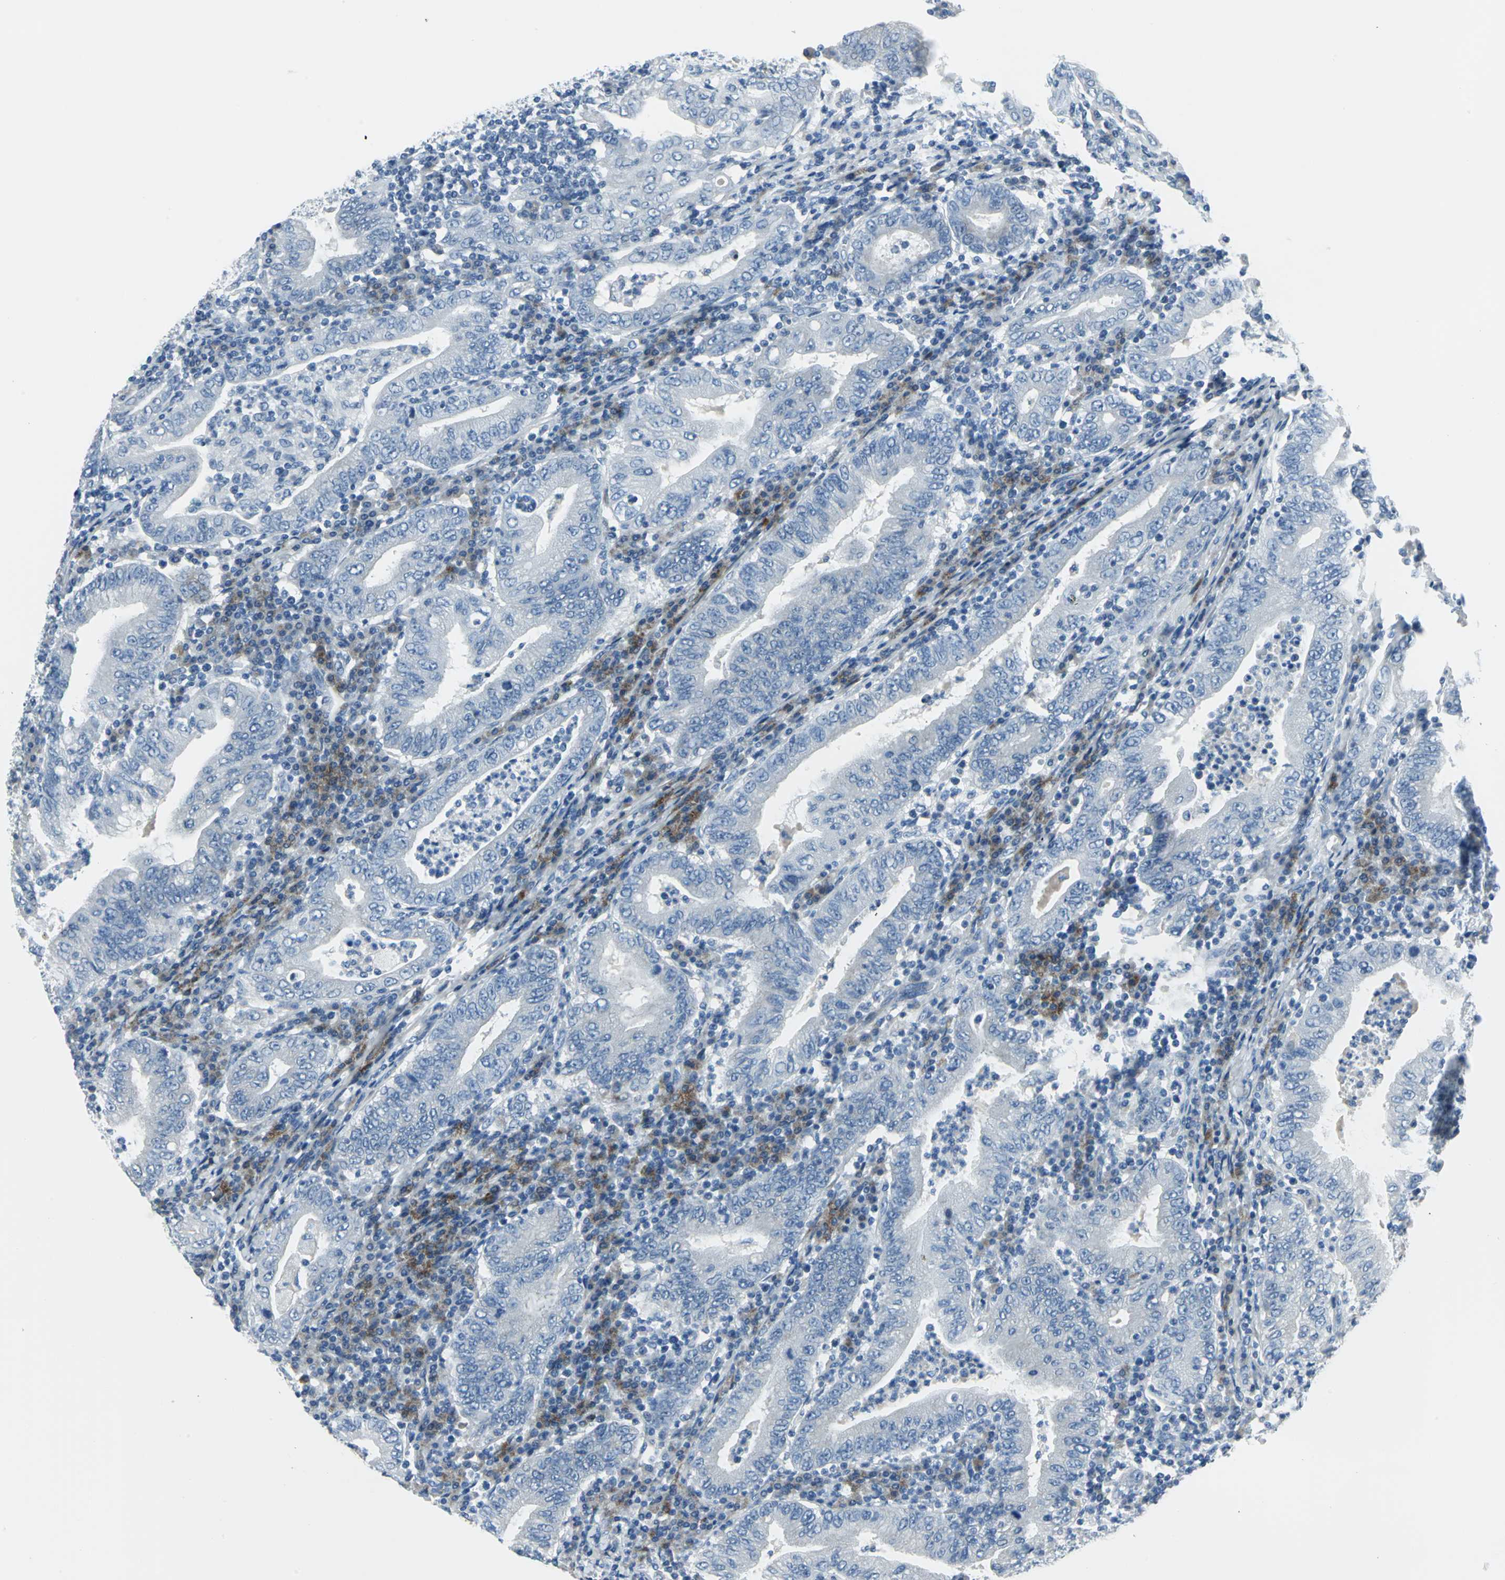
{"staining": {"intensity": "negative", "quantity": "none", "location": "none"}, "tissue": "stomach cancer", "cell_type": "Tumor cells", "image_type": "cancer", "snomed": [{"axis": "morphology", "description": "Normal tissue, NOS"}, {"axis": "morphology", "description": "Adenocarcinoma, NOS"}, {"axis": "topography", "description": "Esophagus"}, {"axis": "topography", "description": "Stomach, upper"}, {"axis": "topography", "description": "Peripheral nerve tissue"}], "caption": "IHC micrograph of human stomach cancer (adenocarcinoma) stained for a protein (brown), which demonstrates no expression in tumor cells.", "gene": "DNAI2", "patient": {"sex": "male", "age": 62}}